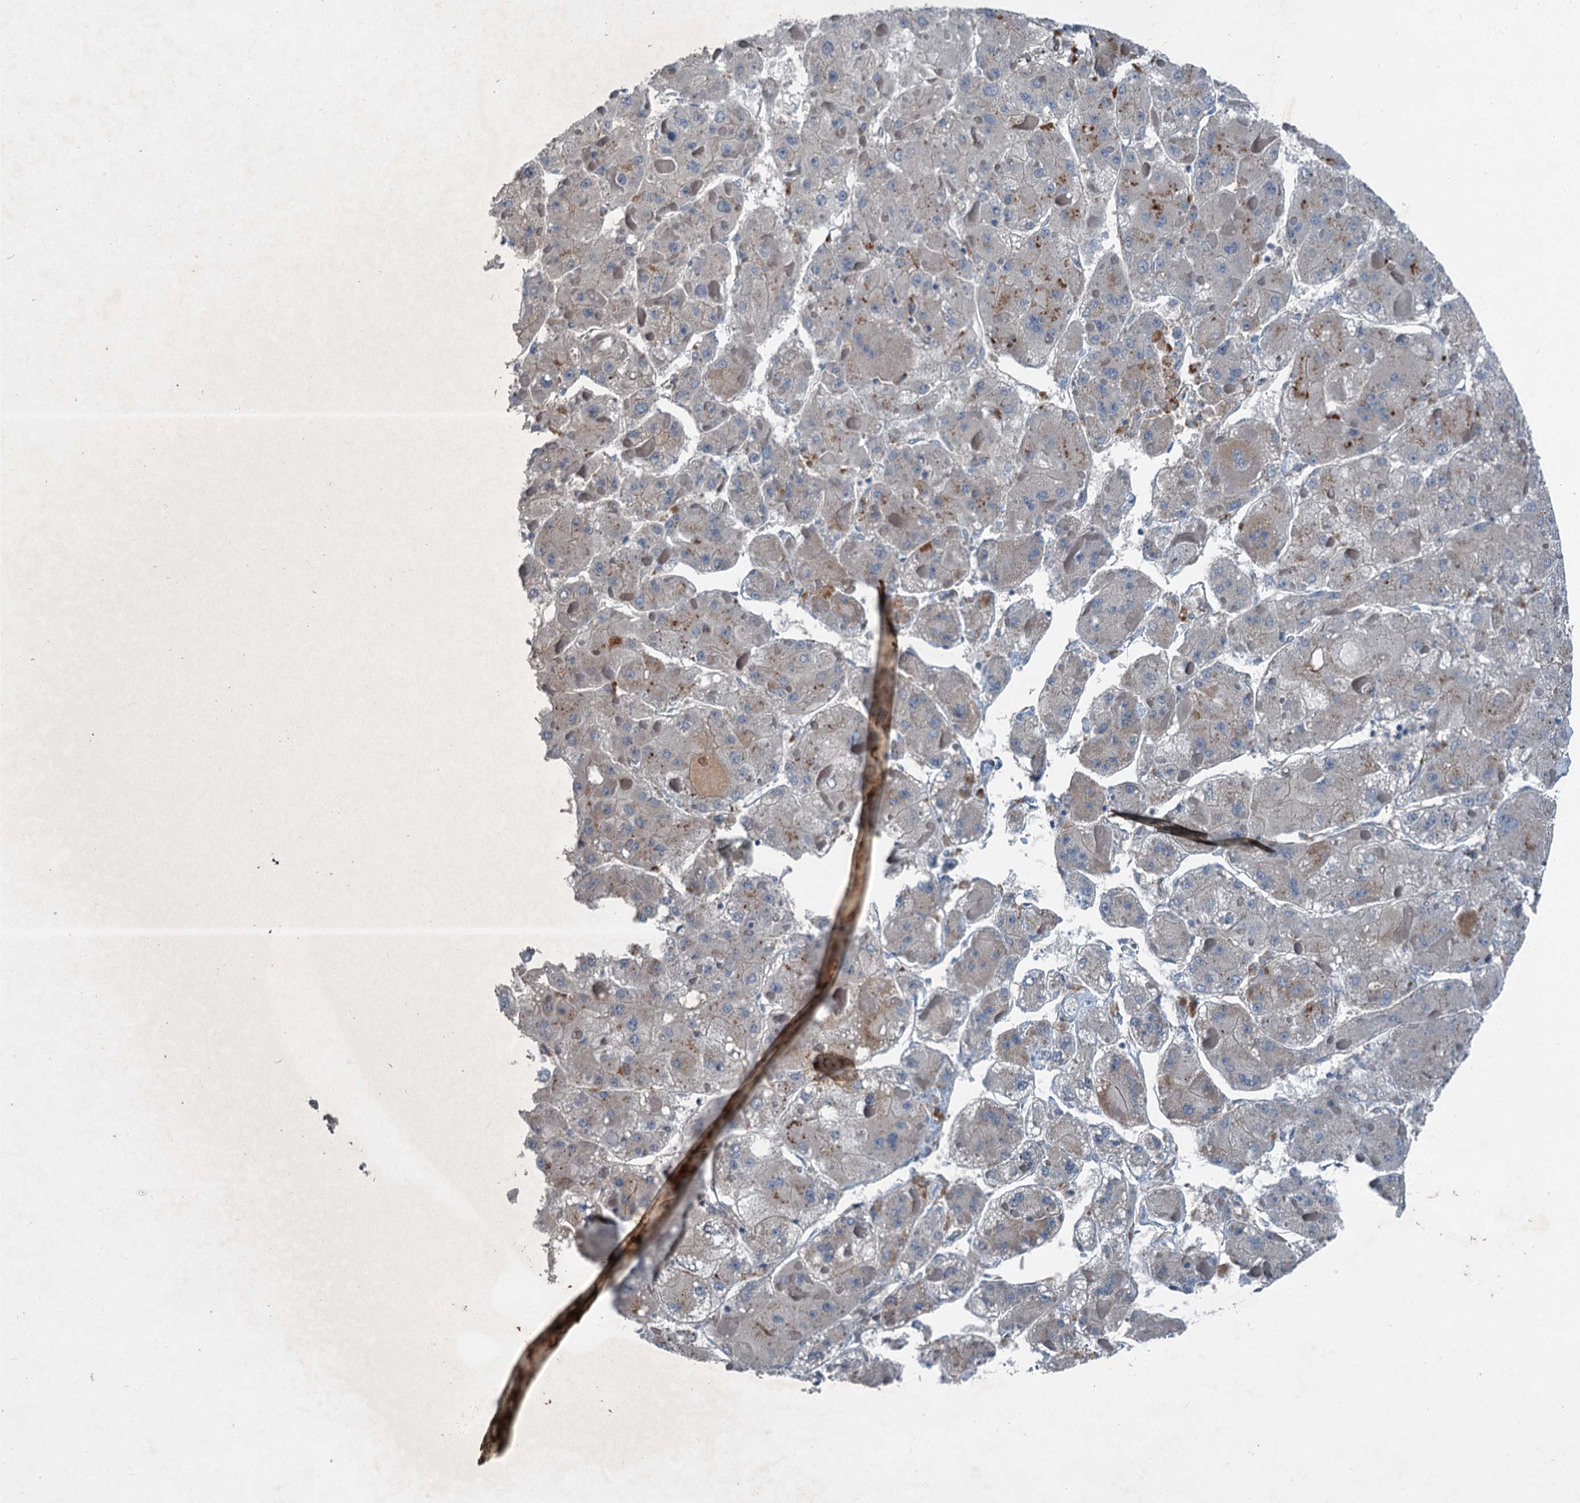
{"staining": {"intensity": "weak", "quantity": "<25%", "location": "cytoplasmic/membranous"}, "tissue": "liver cancer", "cell_type": "Tumor cells", "image_type": "cancer", "snomed": [{"axis": "morphology", "description": "Carcinoma, Hepatocellular, NOS"}, {"axis": "topography", "description": "Liver"}], "caption": "DAB immunohistochemical staining of liver cancer demonstrates no significant expression in tumor cells.", "gene": "AXL", "patient": {"sex": "female", "age": 73}}